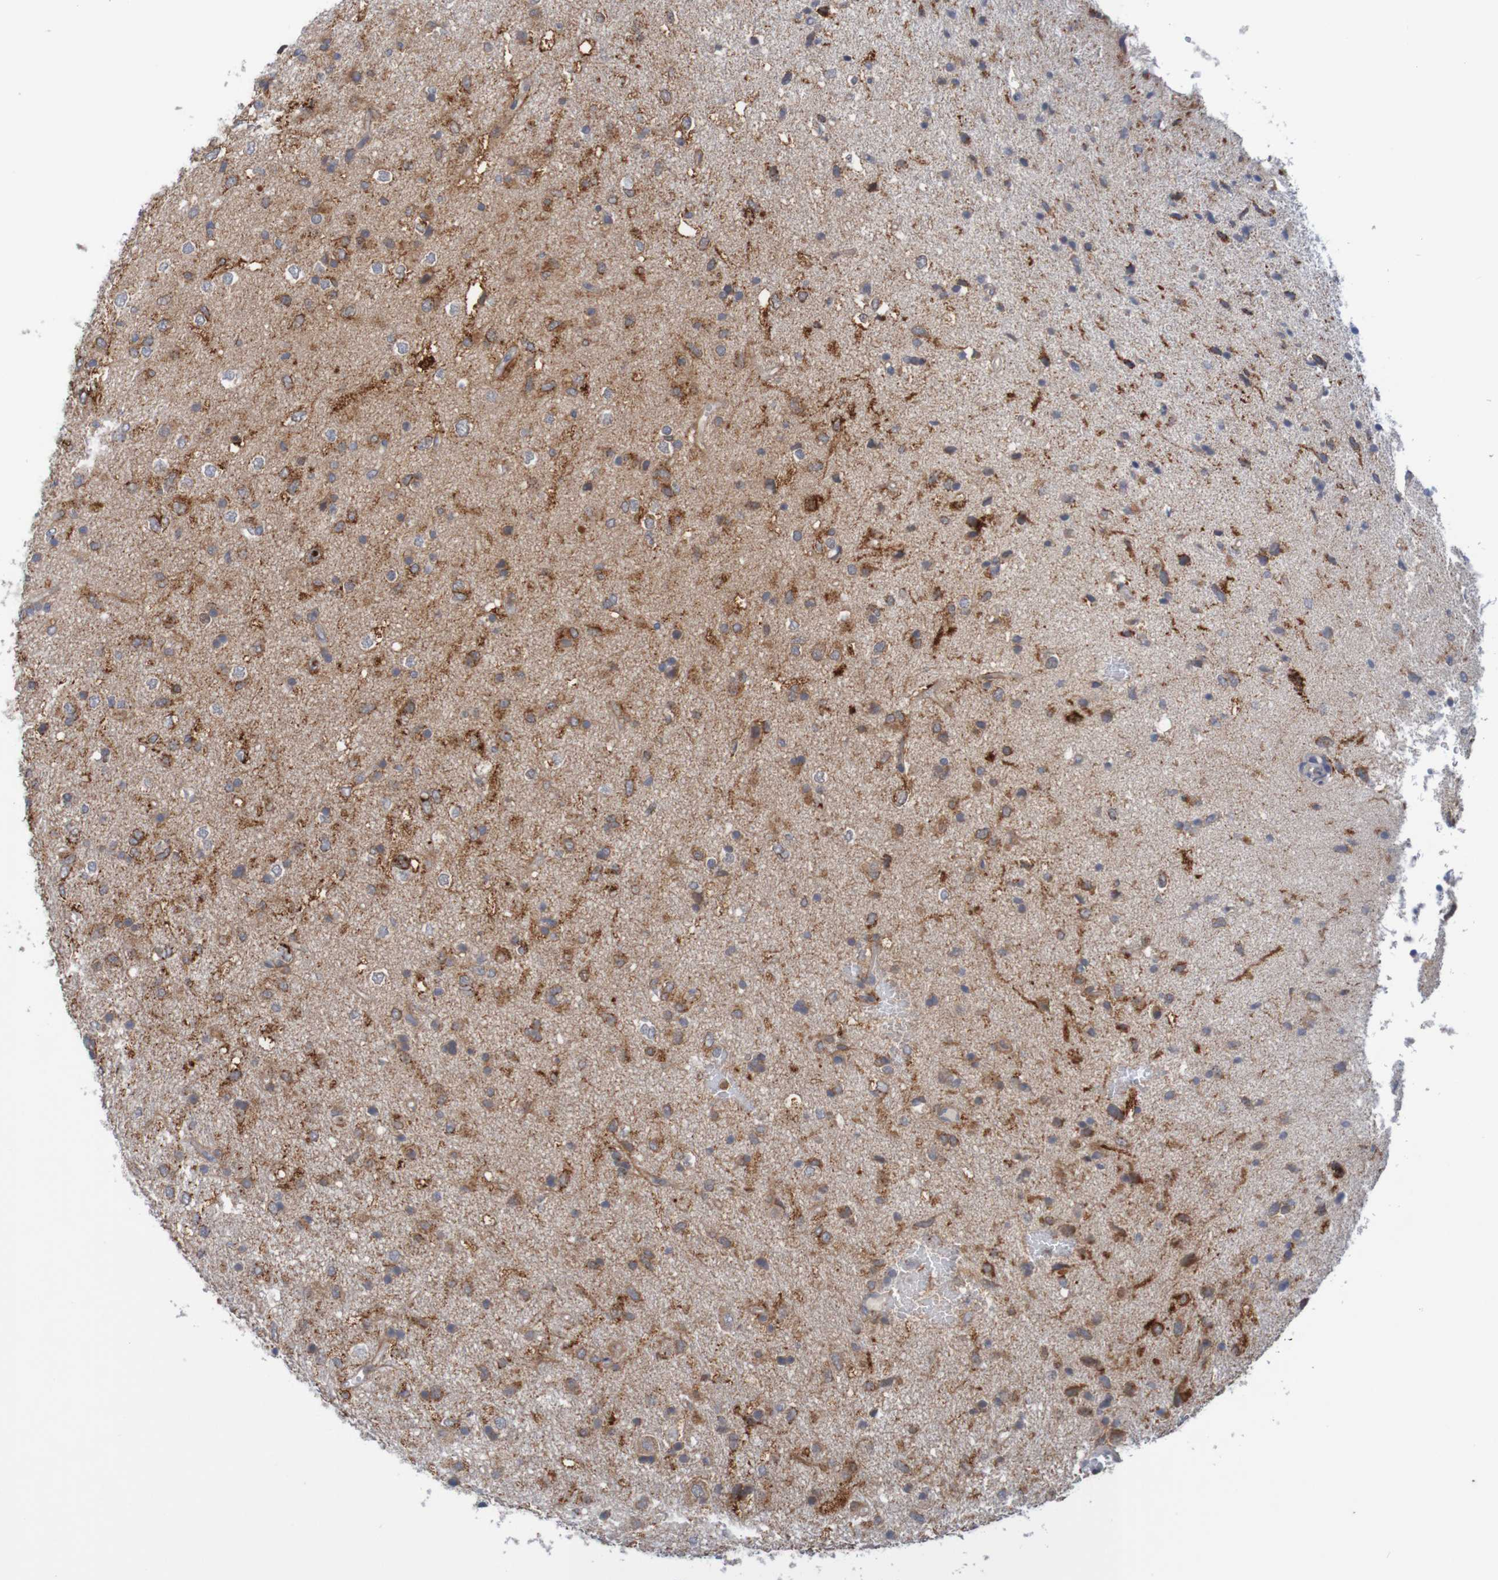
{"staining": {"intensity": "moderate", "quantity": ">75%", "location": "cytoplasmic/membranous"}, "tissue": "glioma", "cell_type": "Tumor cells", "image_type": "cancer", "snomed": [{"axis": "morphology", "description": "Glioma, malignant, Low grade"}, {"axis": "topography", "description": "Brain"}], "caption": "Protein expression analysis of malignant glioma (low-grade) shows moderate cytoplasmic/membranous positivity in approximately >75% of tumor cells.", "gene": "NAV2", "patient": {"sex": "male", "age": 77}}